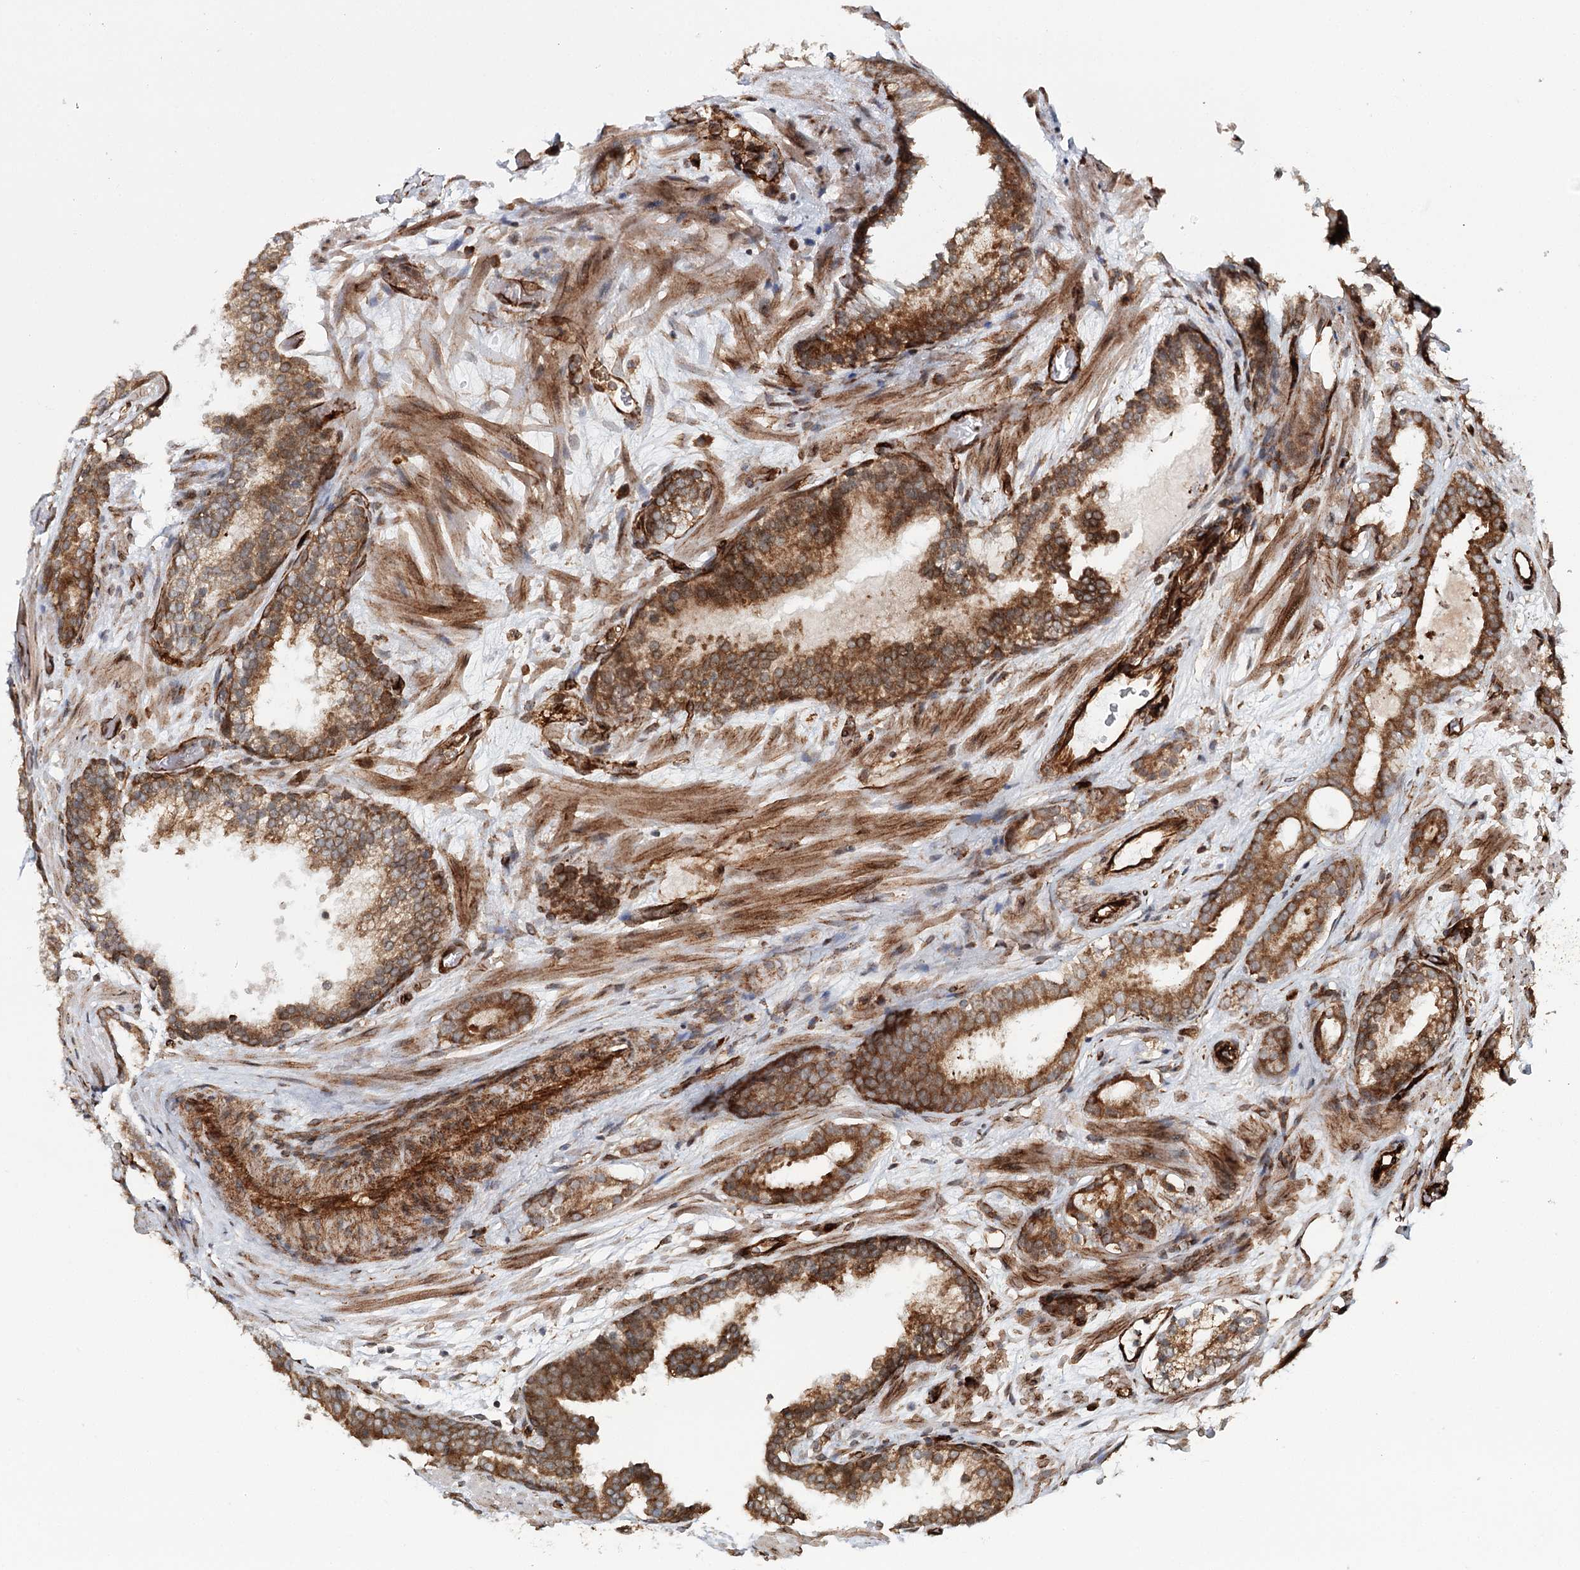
{"staining": {"intensity": "moderate", "quantity": ">75%", "location": "cytoplasmic/membranous"}, "tissue": "prostate cancer", "cell_type": "Tumor cells", "image_type": "cancer", "snomed": [{"axis": "morphology", "description": "Adenocarcinoma, High grade"}, {"axis": "topography", "description": "Prostate"}], "caption": "A histopathology image of human high-grade adenocarcinoma (prostate) stained for a protein demonstrates moderate cytoplasmic/membranous brown staining in tumor cells.", "gene": "MKNK1", "patient": {"sex": "male", "age": 57}}